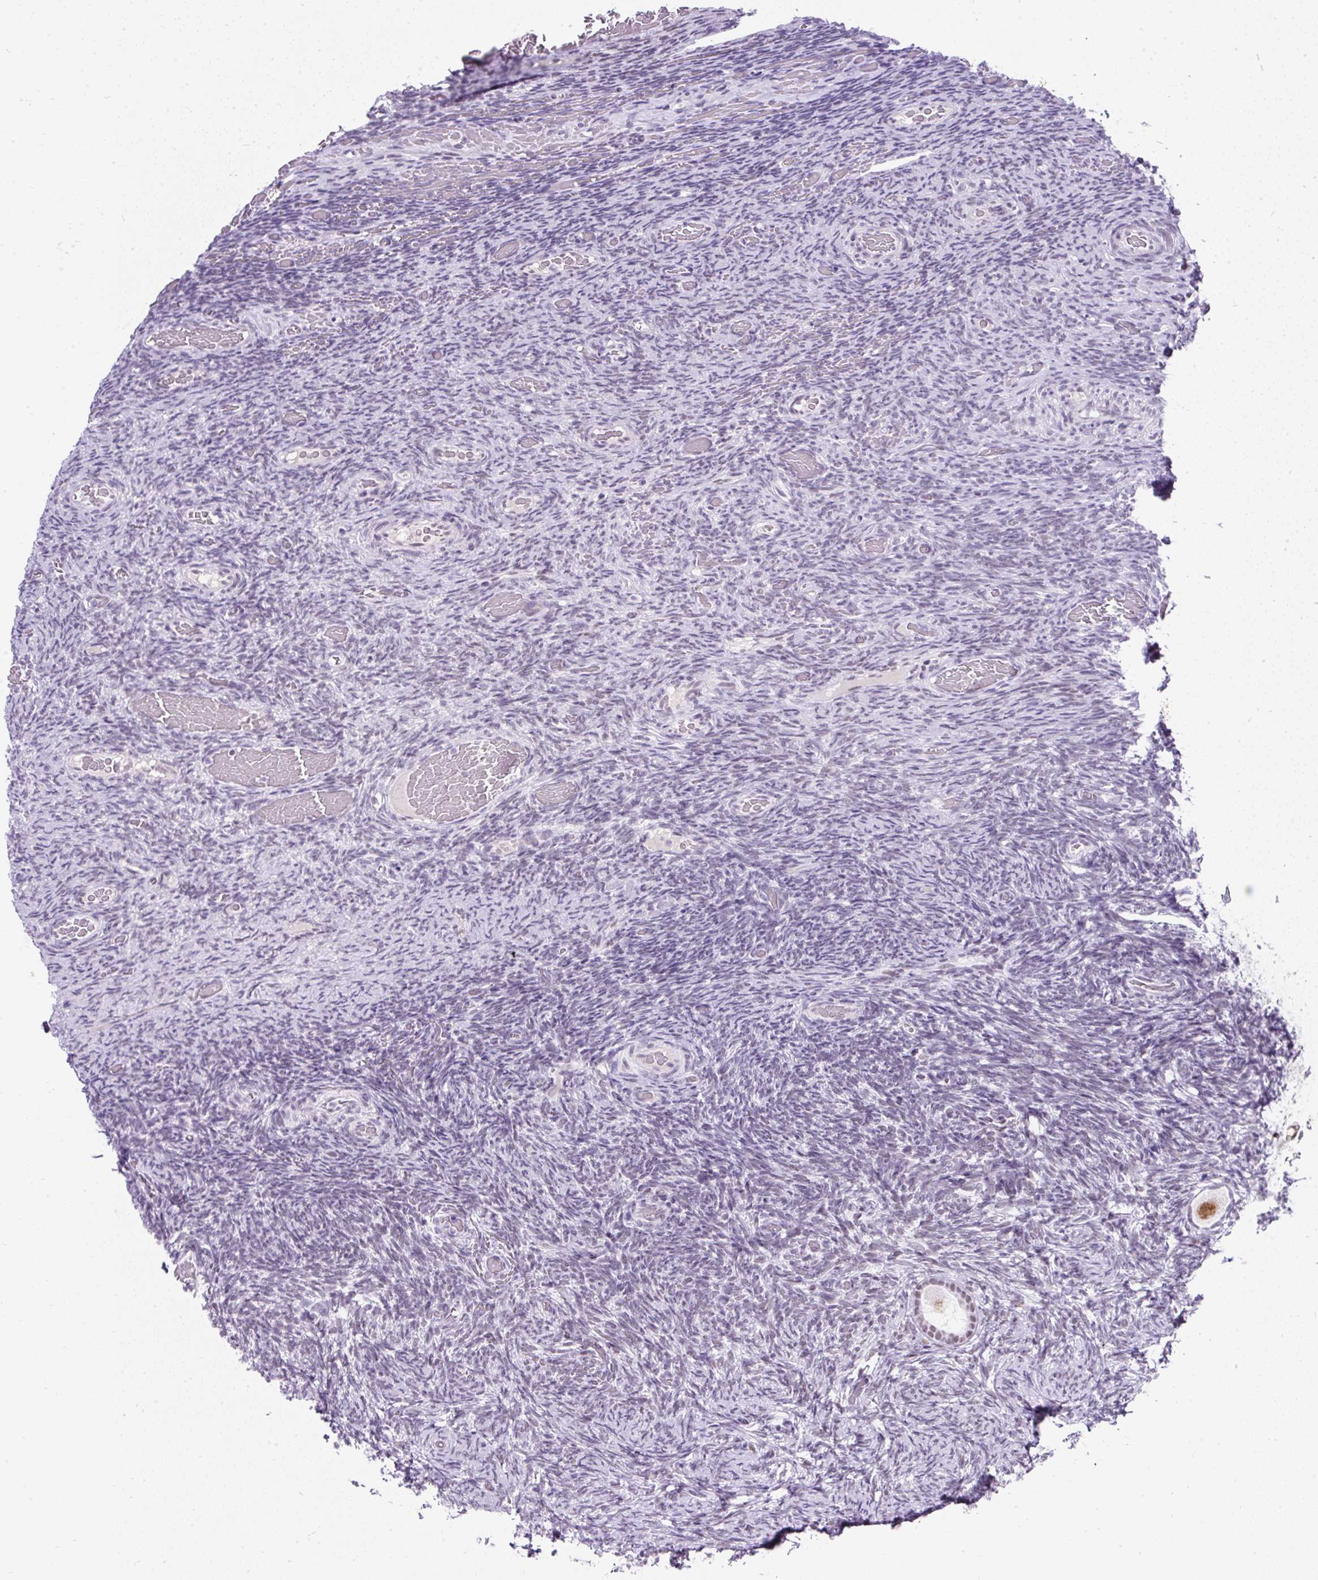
{"staining": {"intensity": "moderate", "quantity": "25%-75%", "location": "nuclear"}, "tissue": "ovary", "cell_type": "Follicle cells", "image_type": "normal", "snomed": [{"axis": "morphology", "description": "Normal tissue, NOS"}, {"axis": "topography", "description": "Ovary"}], "caption": "Unremarkable ovary demonstrates moderate nuclear expression in about 25%-75% of follicle cells, visualized by immunohistochemistry. The staining is performed using DAB (3,3'-diaminobenzidine) brown chromogen to label protein expression. The nuclei are counter-stained blue using hematoxylin.", "gene": "PLCXD2", "patient": {"sex": "female", "age": 34}}